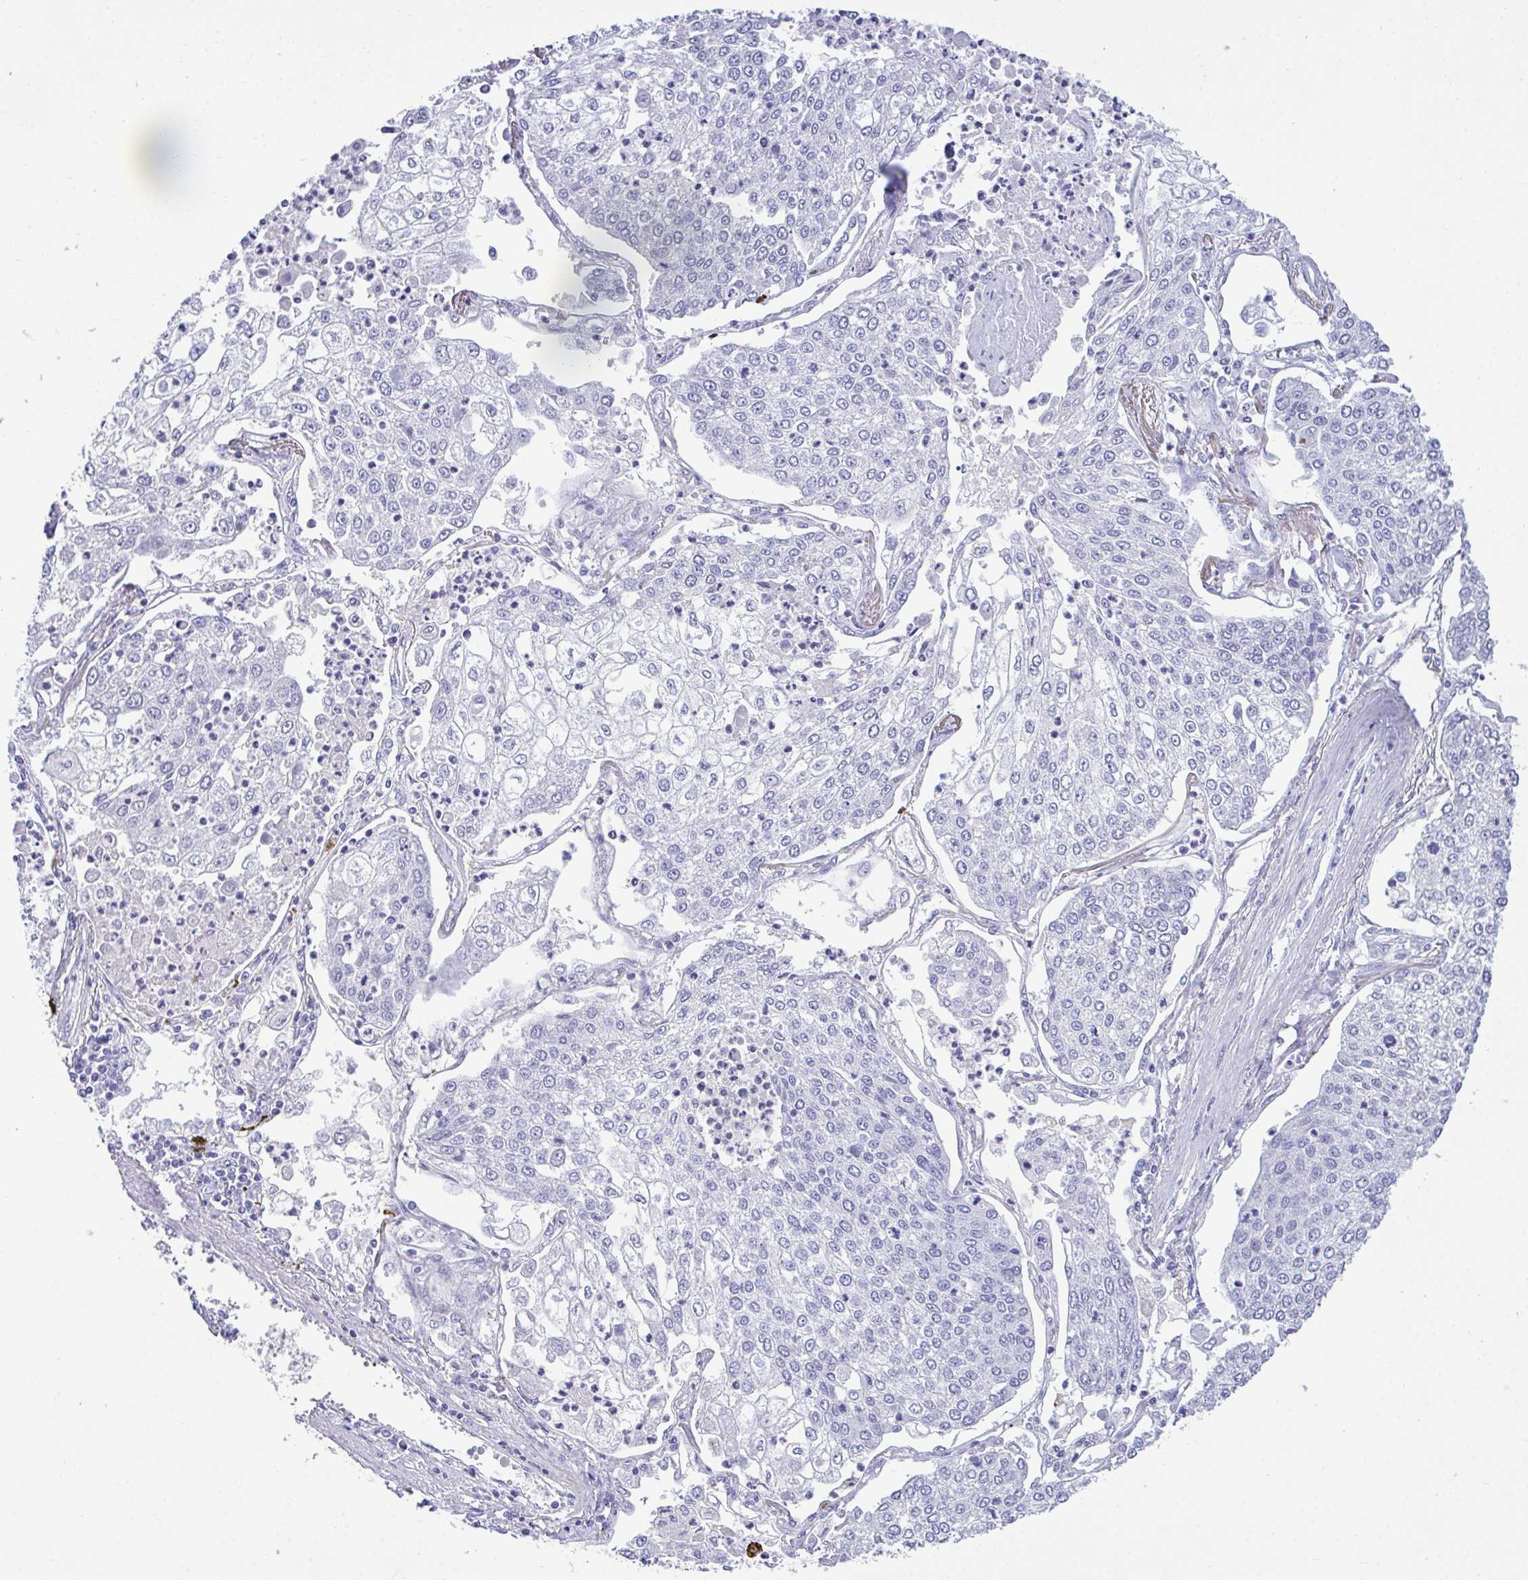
{"staining": {"intensity": "negative", "quantity": "none", "location": "none"}, "tissue": "lung cancer", "cell_type": "Tumor cells", "image_type": "cancer", "snomed": [{"axis": "morphology", "description": "Squamous cell carcinoma, NOS"}, {"axis": "topography", "description": "Lung"}], "caption": "The micrograph reveals no staining of tumor cells in lung cancer. Brightfield microscopy of IHC stained with DAB (3,3'-diaminobenzidine) (brown) and hematoxylin (blue), captured at high magnification.", "gene": "PLEKHH1", "patient": {"sex": "male", "age": 74}}